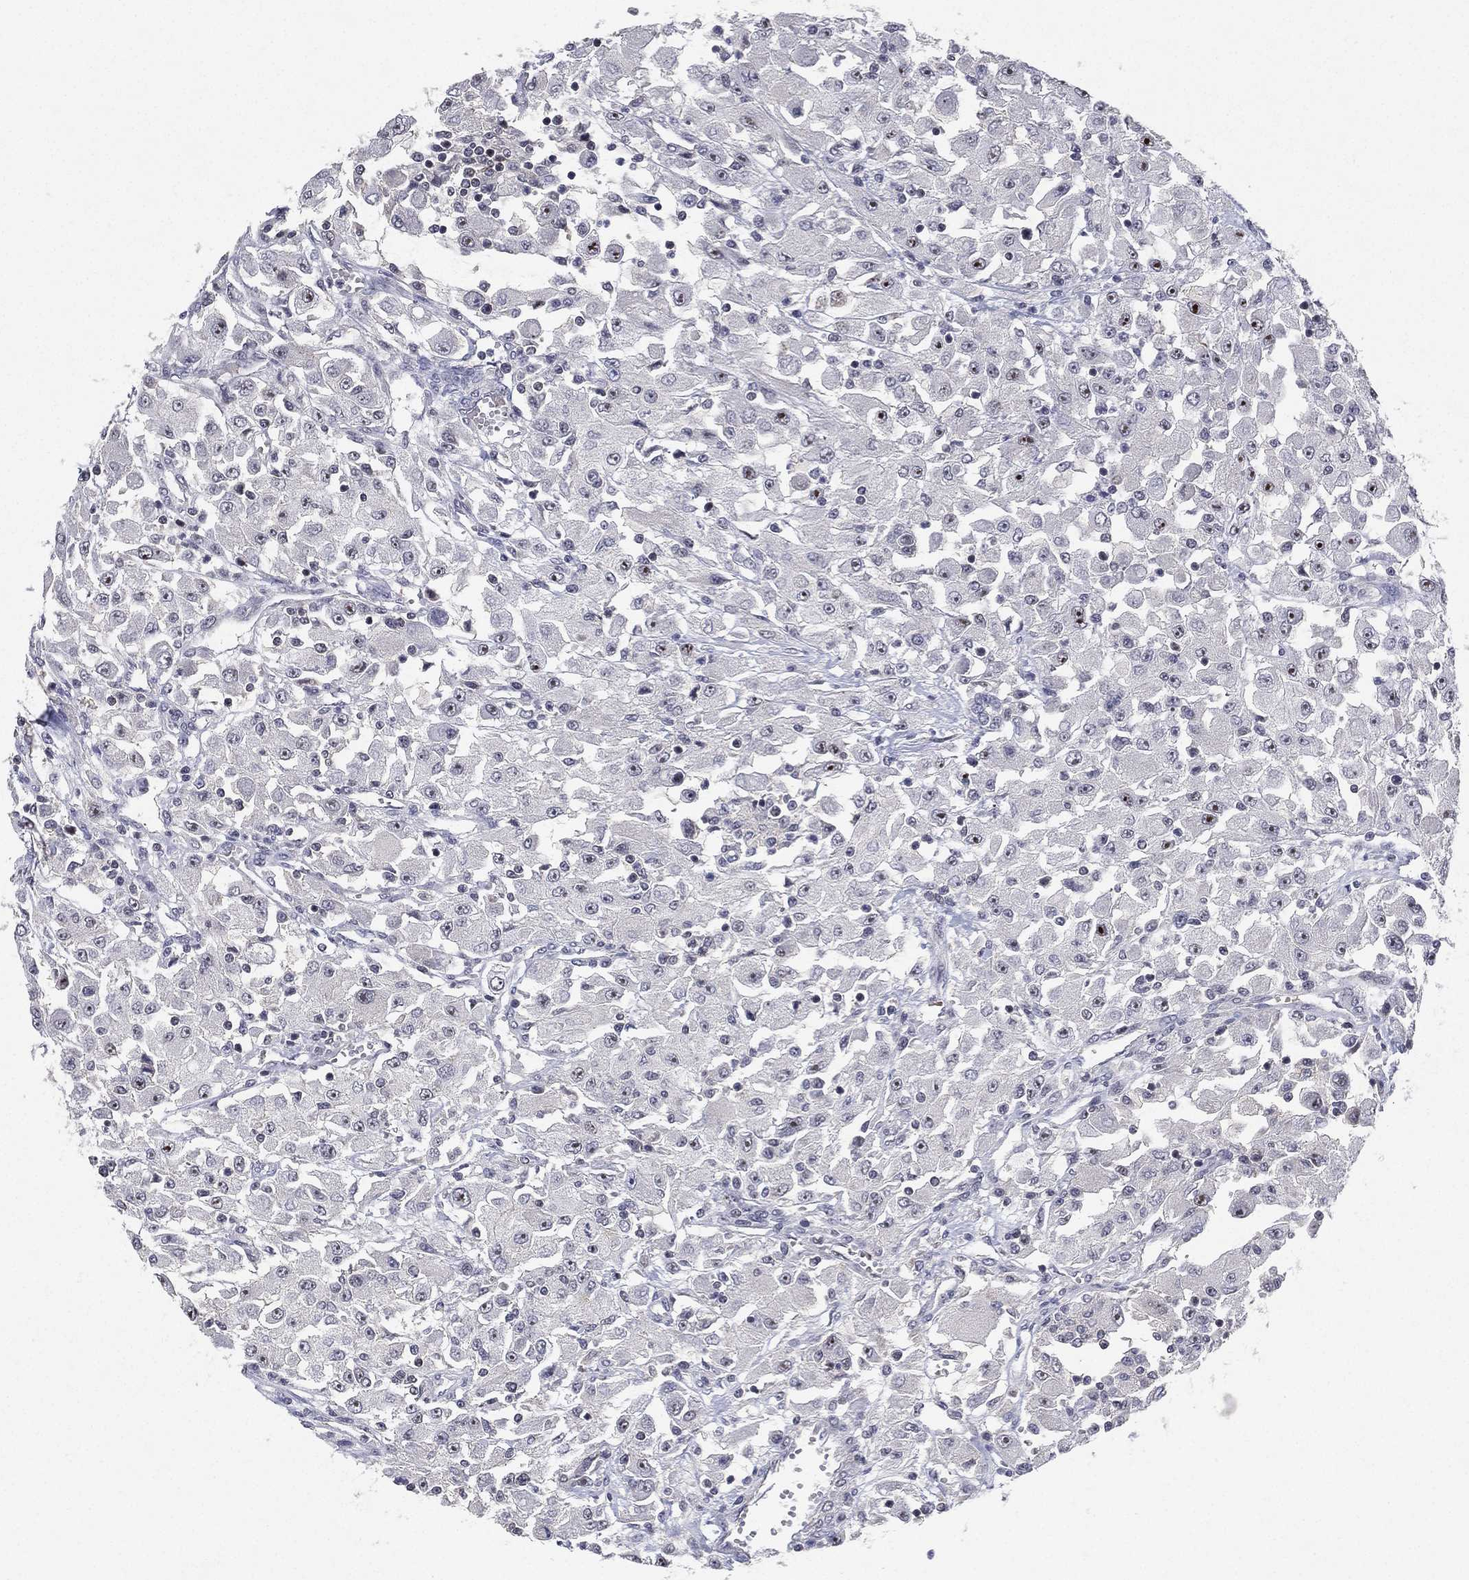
{"staining": {"intensity": "negative", "quantity": "none", "location": "none"}, "tissue": "renal cancer", "cell_type": "Tumor cells", "image_type": "cancer", "snomed": [{"axis": "morphology", "description": "Adenocarcinoma, NOS"}, {"axis": "topography", "description": "Kidney"}], "caption": "This photomicrograph is of renal cancer (adenocarcinoma) stained with immunohistochemistry (IHC) to label a protein in brown with the nuclei are counter-stained blue. There is no expression in tumor cells. (Brightfield microscopy of DAB (3,3'-diaminobenzidine) immunohistochemistry at high magnification).", "gene": "DGCR8", "patient": {"sex": "female", "age": 67}}